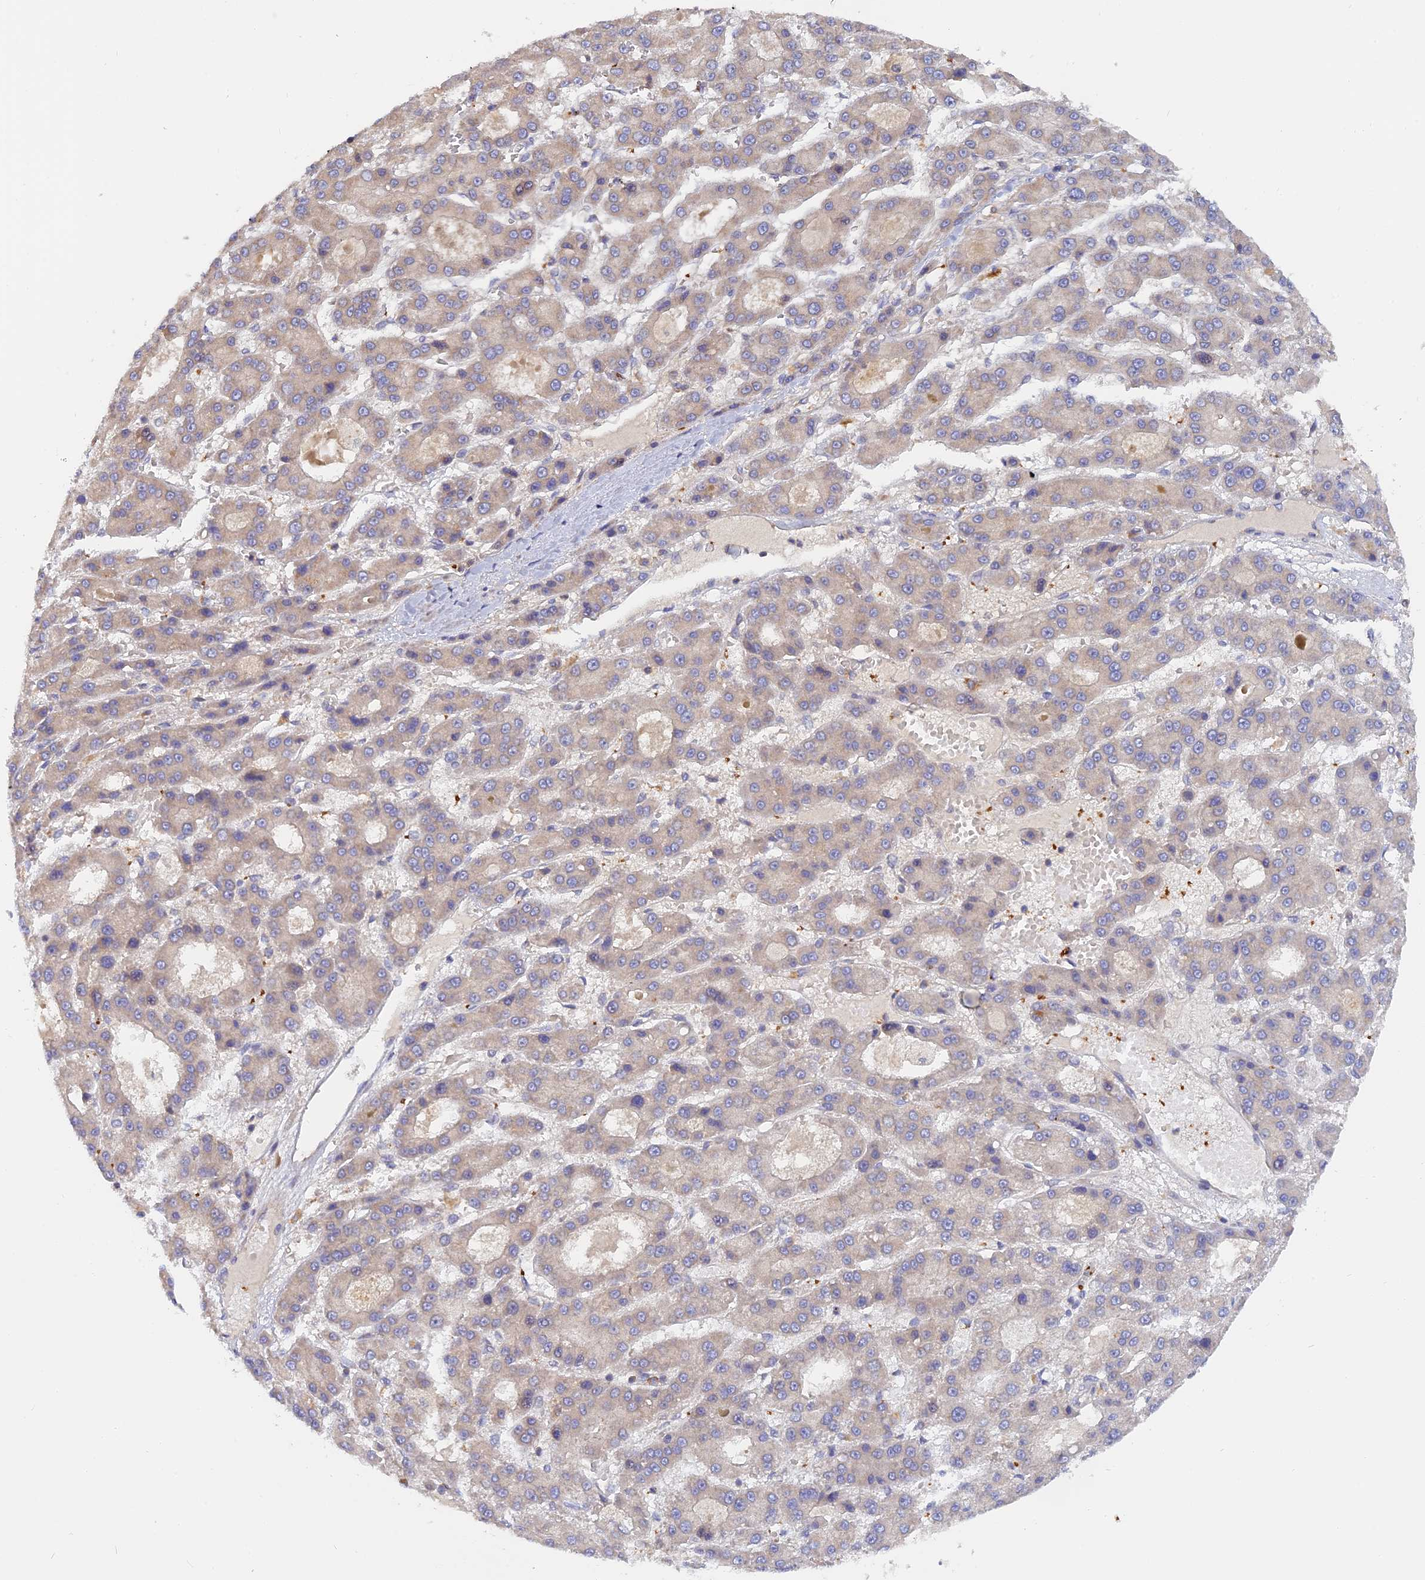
{"staining": {"intensity": "weak", "quantity": "<25%", "location": "cytoplasmic/membranous"}, "tissue": "liver cancer", "cell_type": "Tumor cells", "image_type": "cancer", "snomed": [{"axis": "morphology", "description": "Carcinoma, Hepatocellular, NOS"}, {"axis": "topography", "description": "Liver"}], "caption": "Immunohistochemical staining of hepatocellular carcinoma (liver) shows no significant staining in tumor cells. The staining was performed using DAB (3,3'-diaminobenzidine) to visualize the protein expression in brown, while the nuclei were stained in blue with hematoxylin (Magnification: 20x).", "gene": "IL21R", "patient": {"sex": "male", "age": 70}}